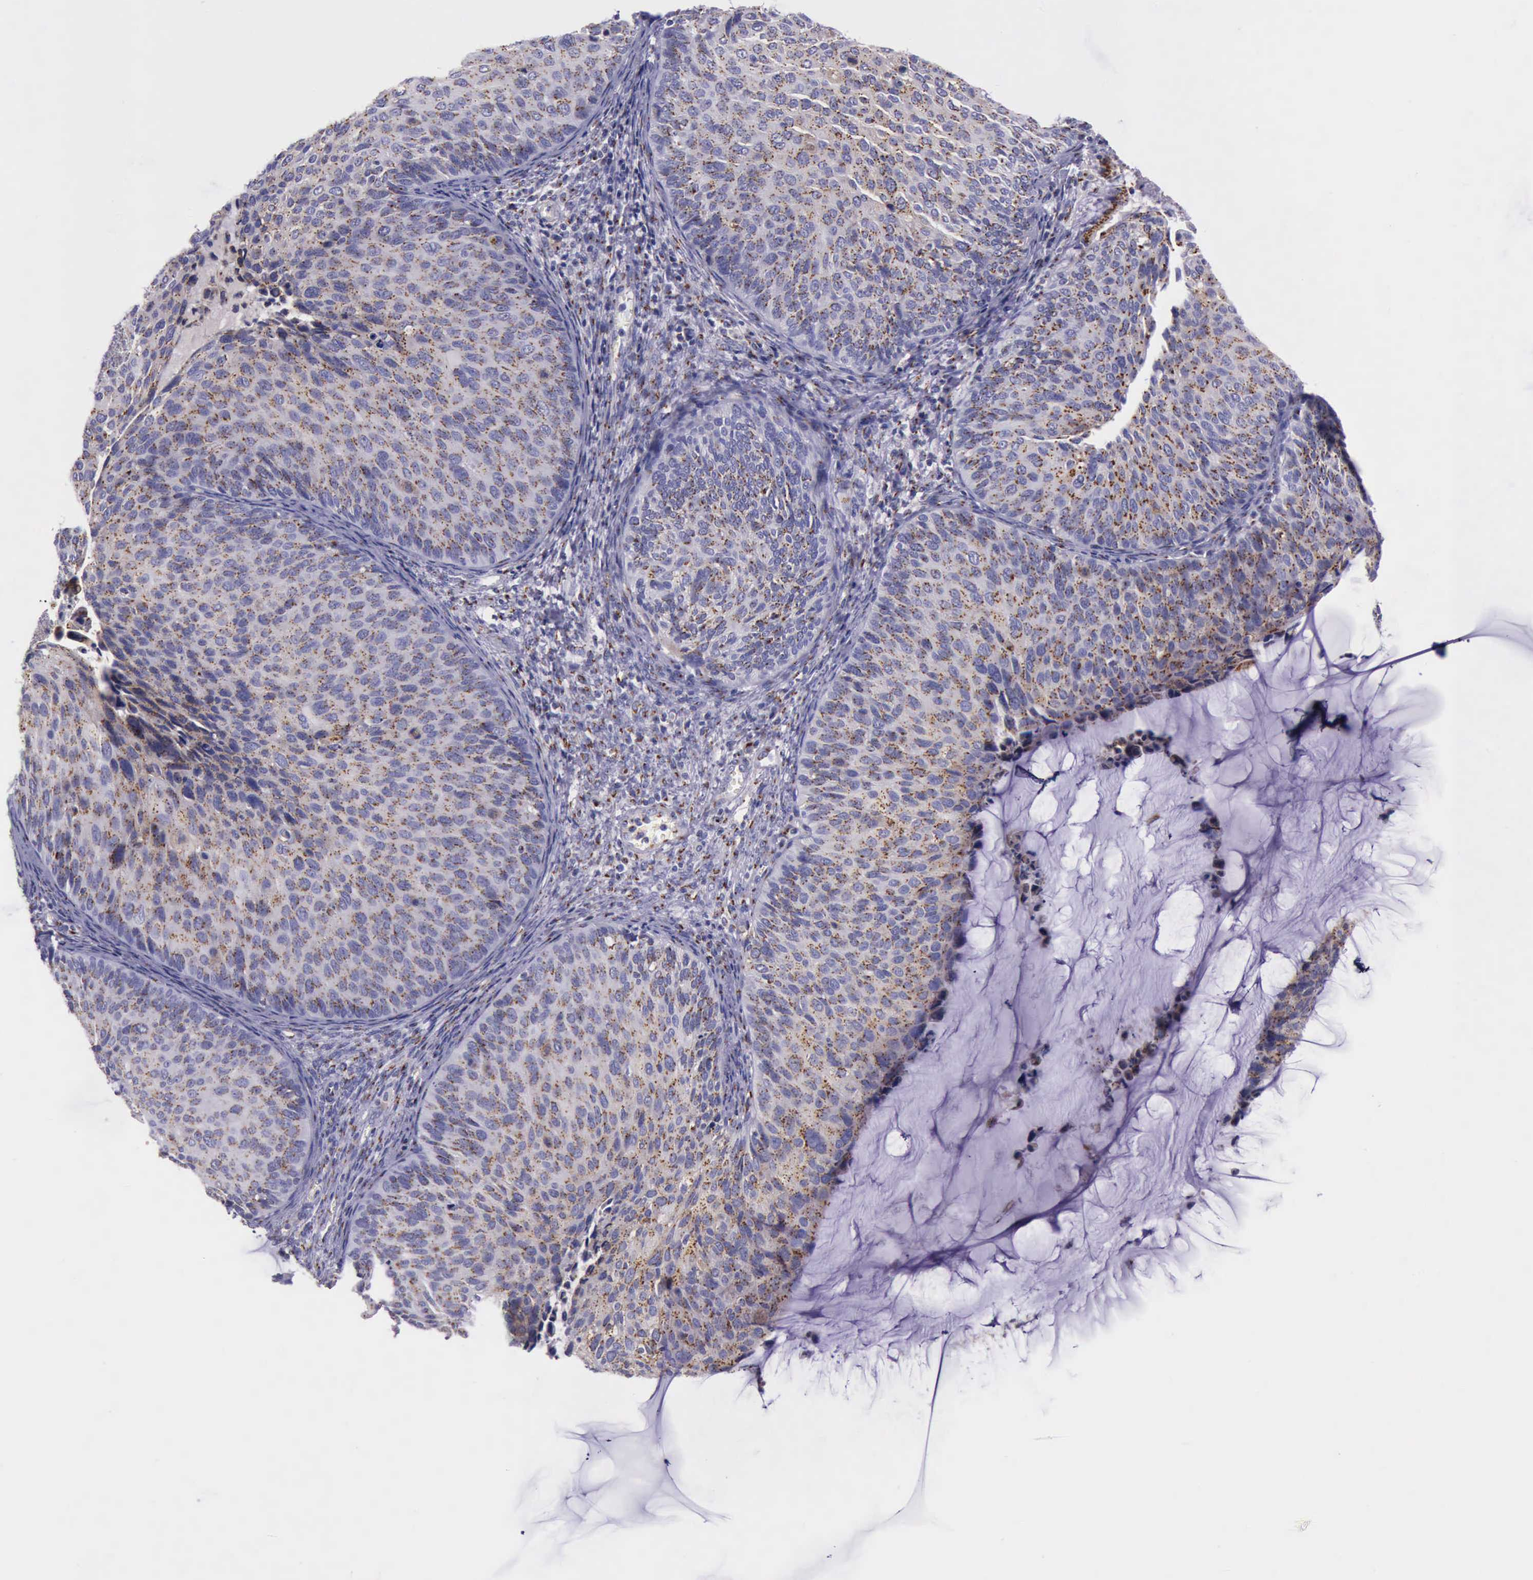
{"staining": {"intensity": "strong", "quantity": ">75%", "location": "cytoplasmic/membranous"}, "tissue": "cervical cancer", "cell_type": "Tumor cells", "image_type": "cancer", "snomed": [{"axis": "morphology", "description": "Squamous cell carcinoma, NOS"}, {"axis": "topography", "description": "Cervix"}], "caption": "Immunohistochemical staining of cervical cancer (squamous cell carcinoma) reveals high levels of strong cytoplasmic/membranous positivity in about >75% of tumor cells. The staining was performed using DAB, with brown indicating positive protein expression. Nuclei are stained blue with hematoxylin.", "gene": "GOLGA5", "patient": {"sex": "female", "age": 36}}